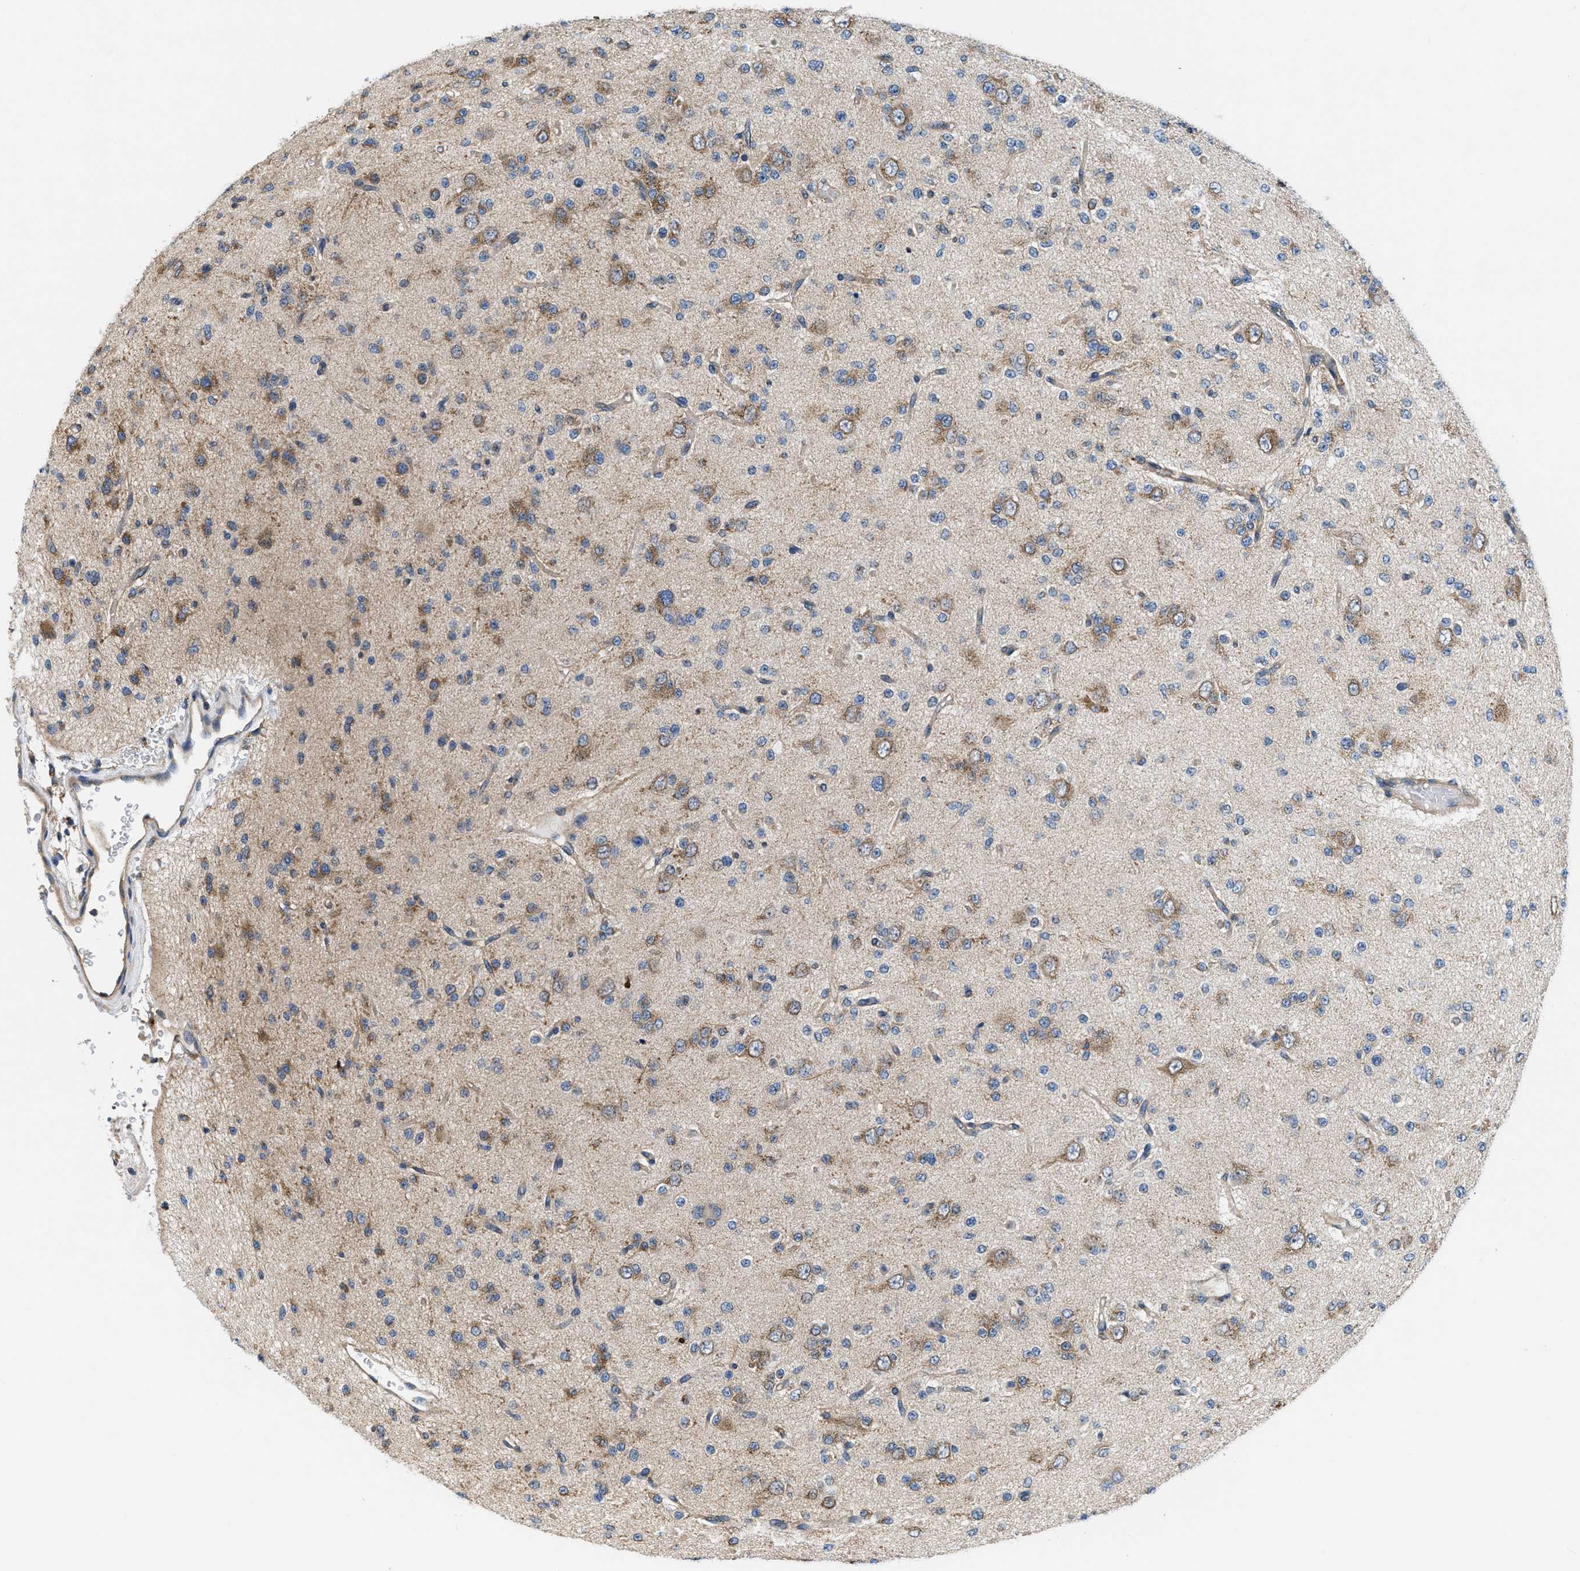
{"staining": {"intensity": "moderate", "quantity": "<25%", "location": "cytoplasmic/membranous"}, "tissue": "glioma", "cell_type": "Tumor cells", "image_type": "cancer", "snomed": [{"axis": "morphology", "description": "Glioma, malignant, Low grade"}, {"axis": "topography", "description": "Brain"}], "caption": "DAB (3,3'-diaminobenzidine) immunohistochemical staining of human malignant glioma (low-grade) demonstrates moderate cytoplasmic/membranous protein expression in about <25% of tumor cells. (DAB IHC, brown staining for protein, blue staining for nuclei).", "gene": "CEP128", "patient": {"sex": "male", "age": 38}}